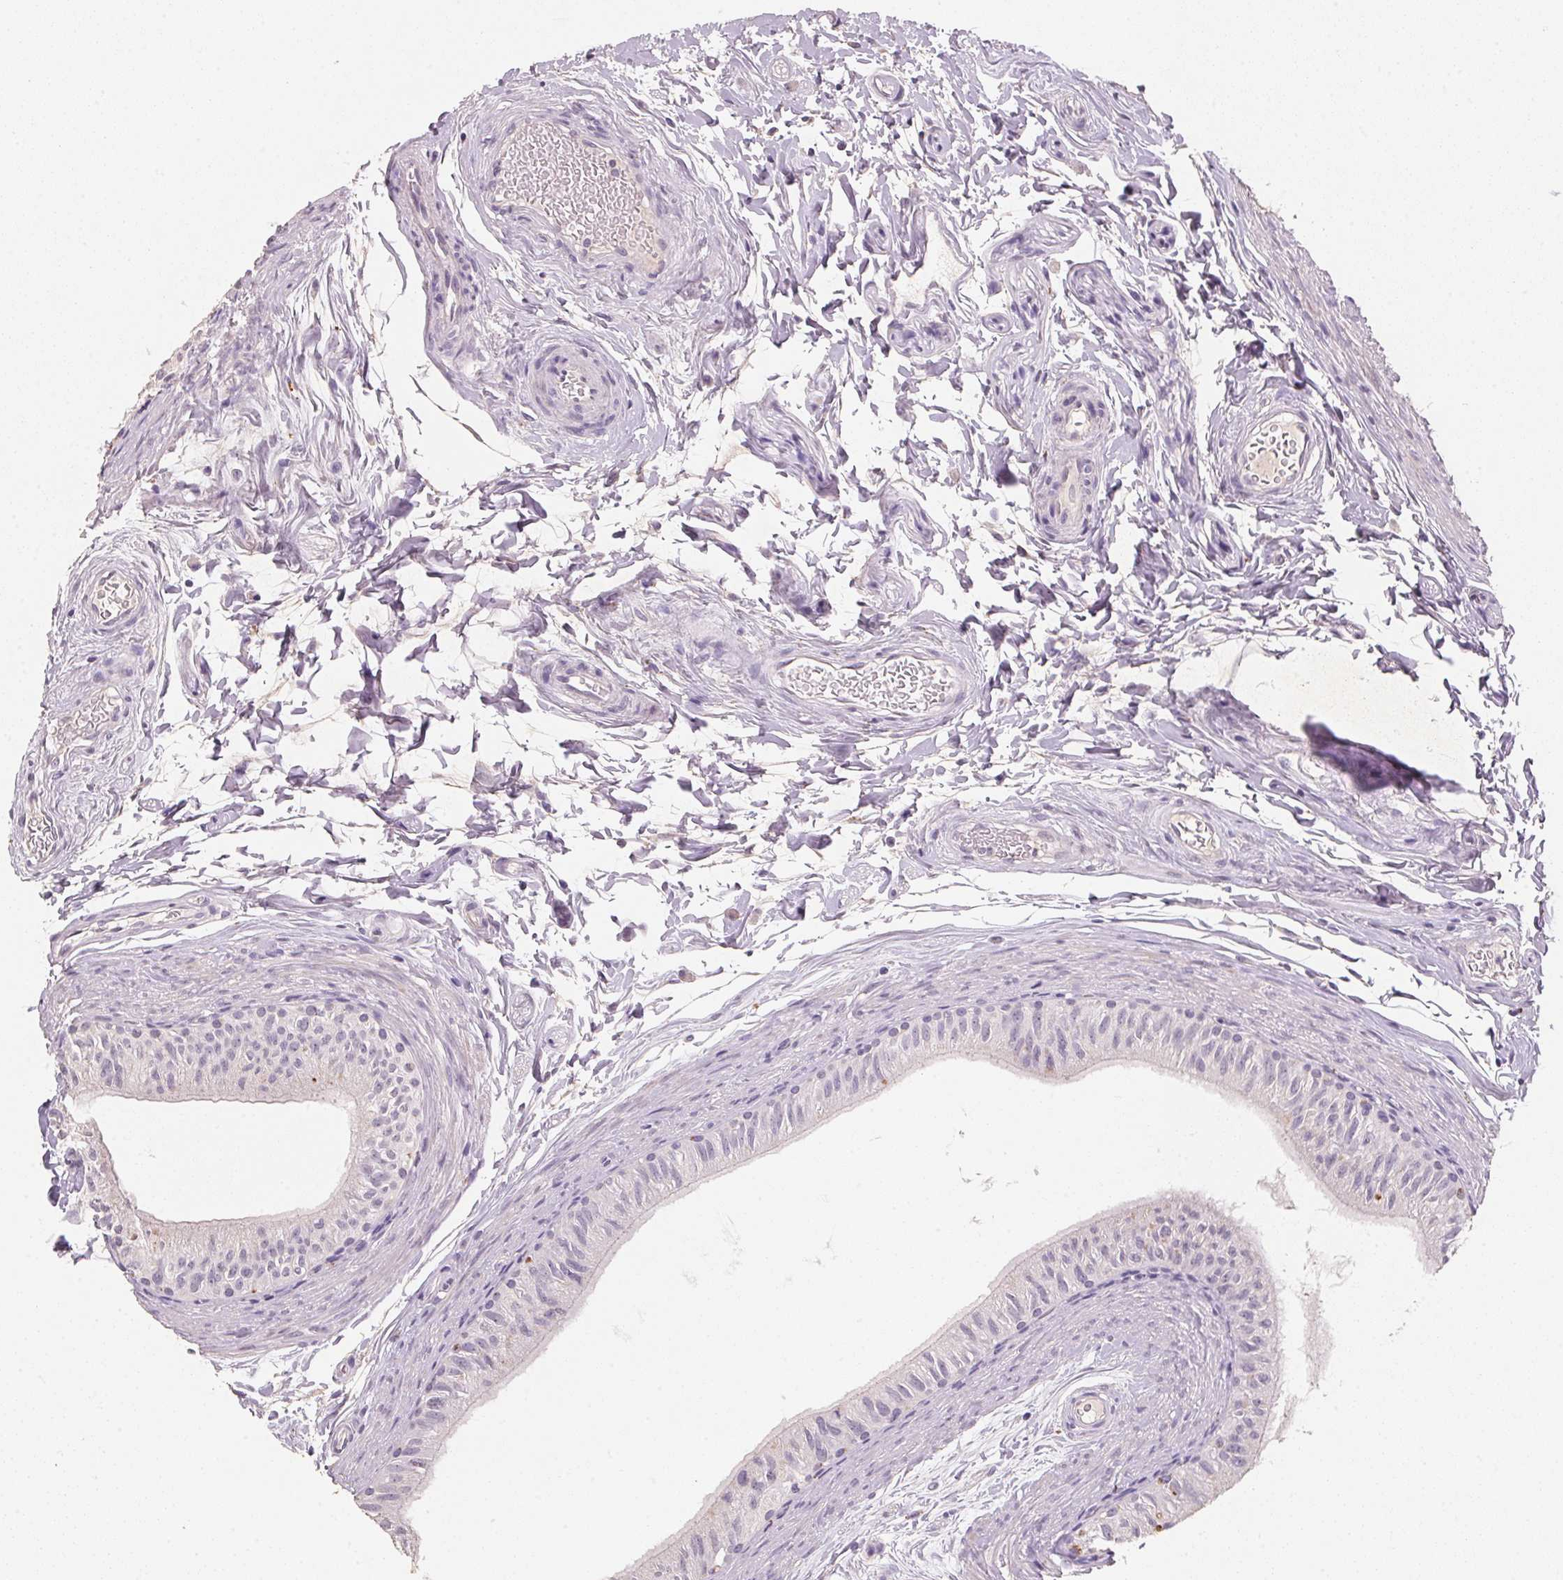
{"staining": {"intensity": "weak", "quantity": "<25%", "location": "cytoplasmic/membranous"}, "tissue": "epididymis", "cell_type": "Glandular cells", "image_type": "normal", "snomed": [{"axis": "morphology", "description": "Normal tissue, NOS"}, {"axis": "topography", "description": "Epididymis"}], "caption": "This is an IHC histopathology image of normal epididymis. There is no positivity in glandular cells.", "gene": "CXCL5", "patient": {"sex": "male", "age": 36}}